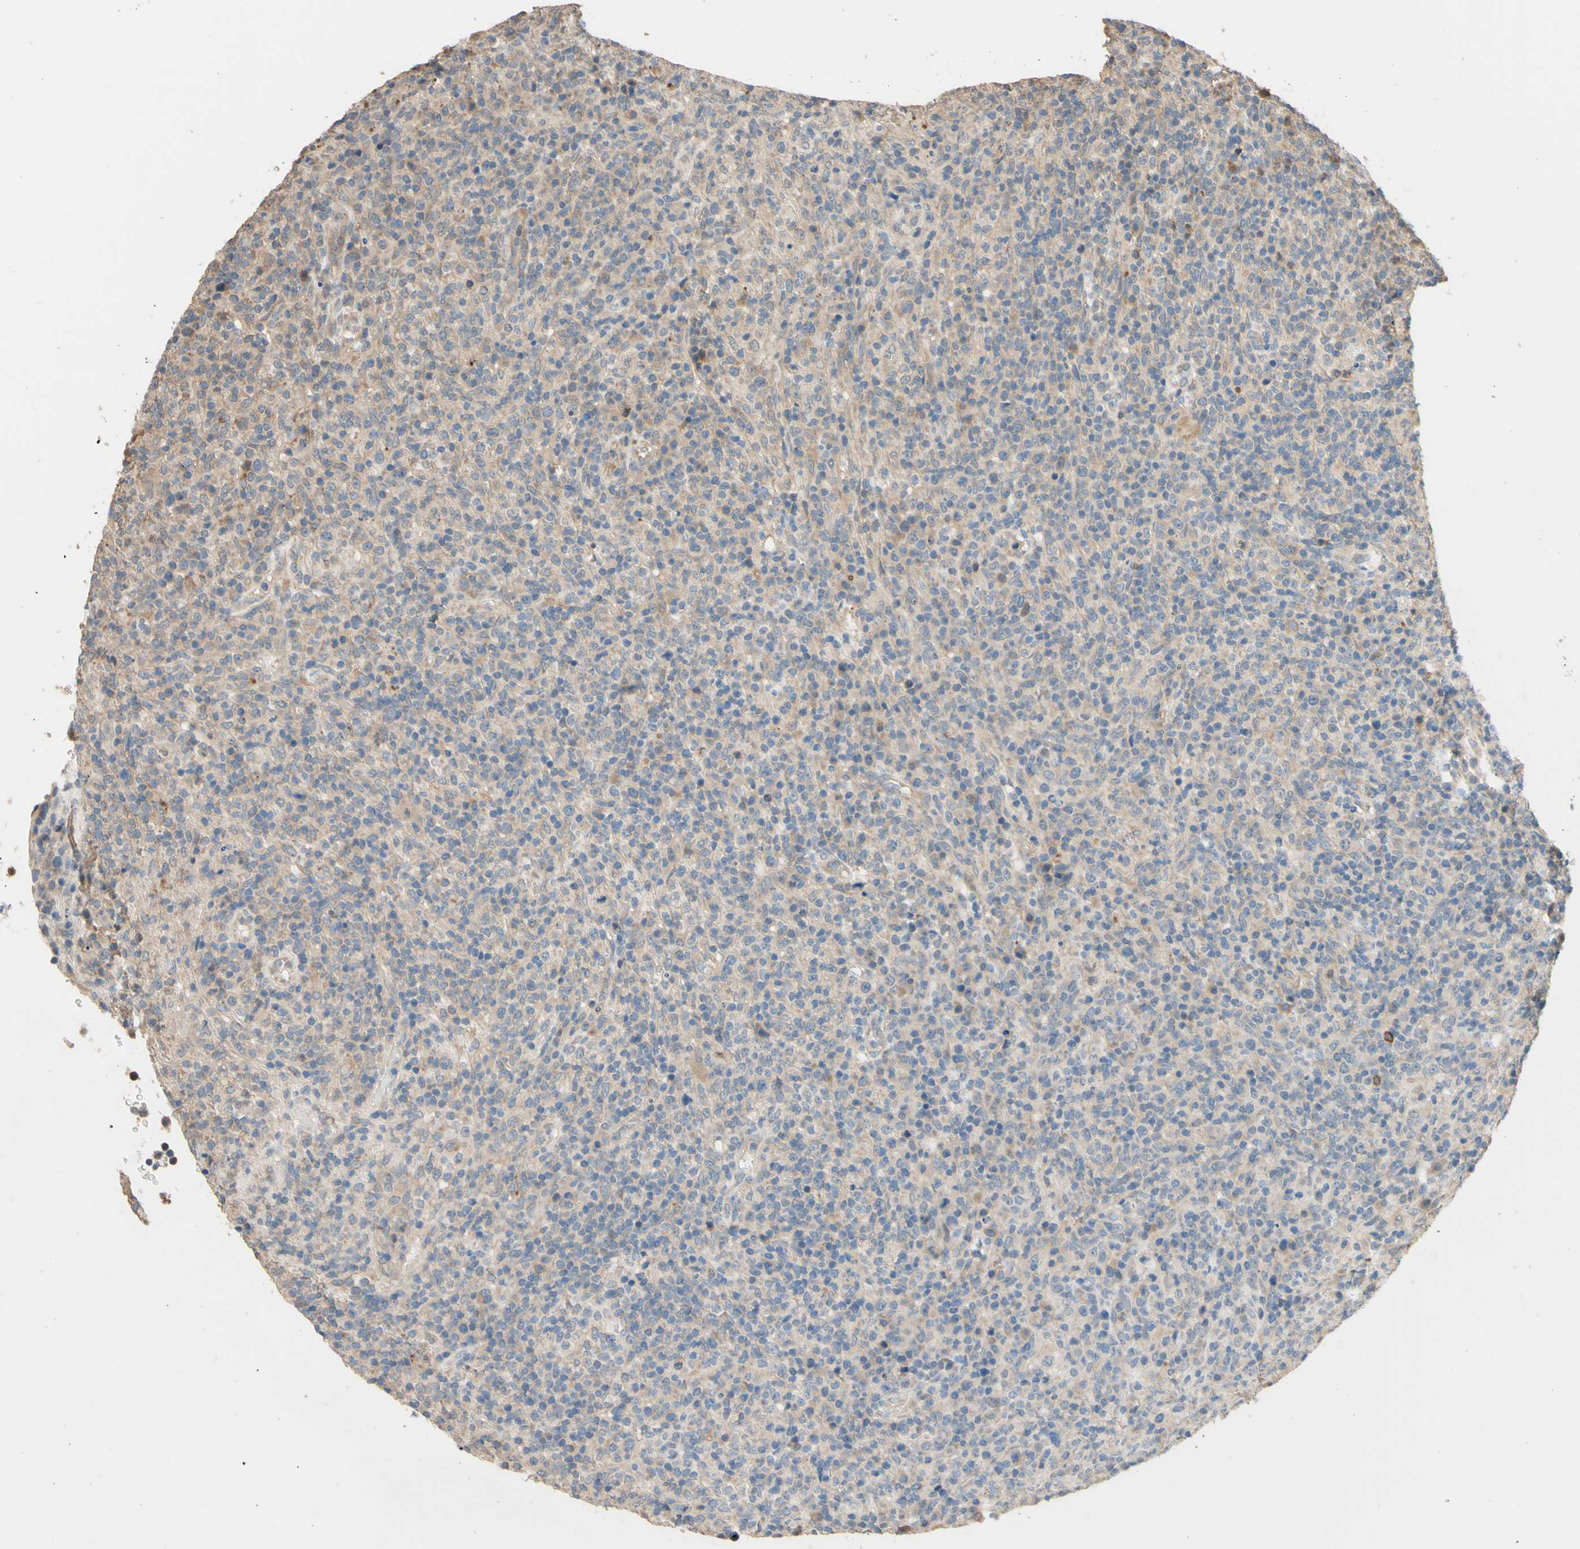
{"staining": {"intensity": "weak", "quantity": "25%-75%", "location": "cytoplasmic/membranous"}, "tissue": "lymphoma", "cell_type": "Tumor cells", "image_type": "cancer", "snomed": [{"axis": "morphology", "description": "Malignant lymphoma, non-Hodgkin's type, High grade"}, {"axis": "topography", "description": "Lymph node"}], "caption": "IHC histopathology image of lymphoma stained for a protein (brown), which reveals low levels of weak cytoplasmic/membranous staining in approximately 25%-75% of tumor cells.", "gene": "SMIM19", "patient": {"sex": "female", "age": 76}}